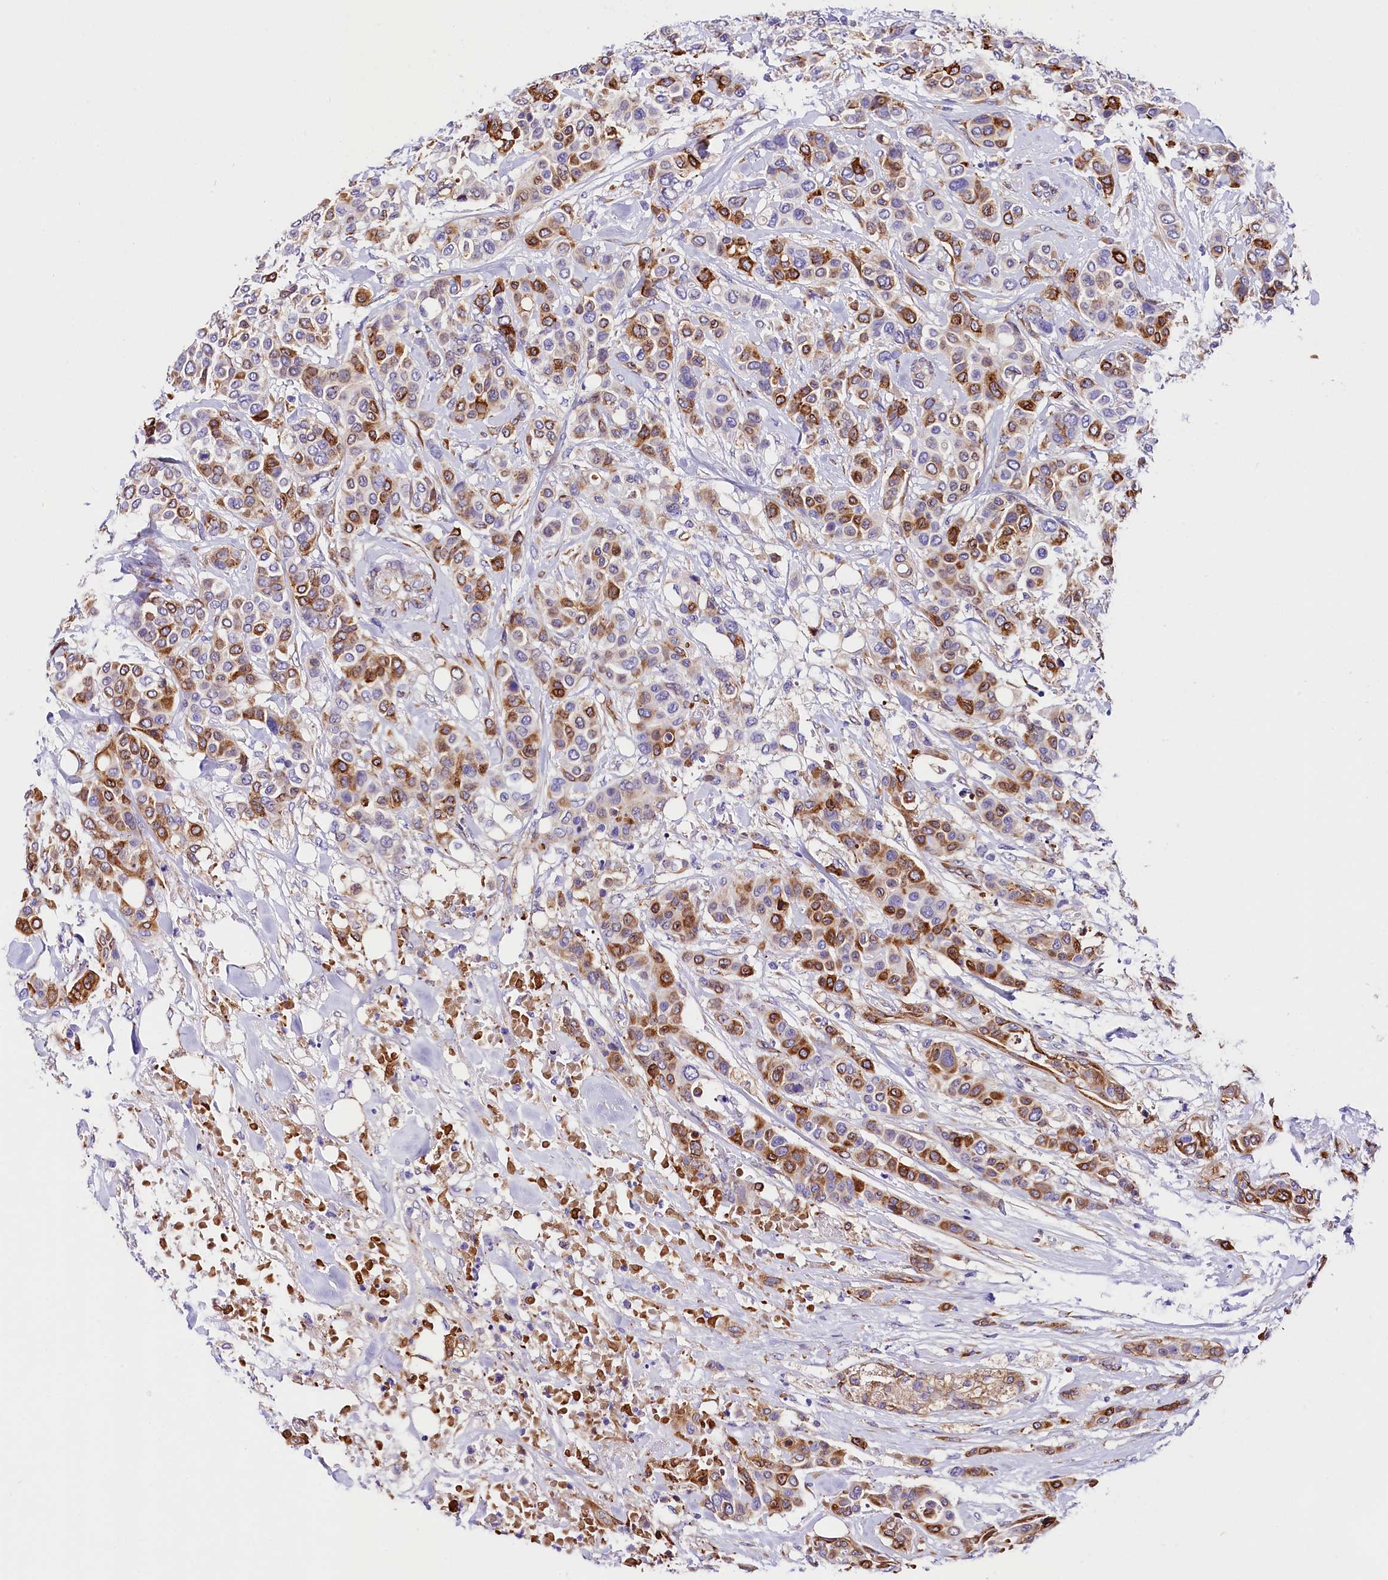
{"staining": {"intensity": "moderate", "quantity": "25%-75%", "location": "cytoplasmic/membranous"}, "tissue": "breast cancer", "cell_type": "Tumor cells", "image_type": "cancer", "snomed": [{"axis": "morphology", "description": "Lobular carcinoma"}, {"axis": "topography", "description": "Breast"}], "caption": "A histopathology image showing moderate cytoplasmic/membranous positivity in approximately 25%-75% of tumor cells in breast cancer, as visualized by brown immunohistochemical staining.", "gene": "ITGA1", "patient": {"sex": "female", "age": 51}}